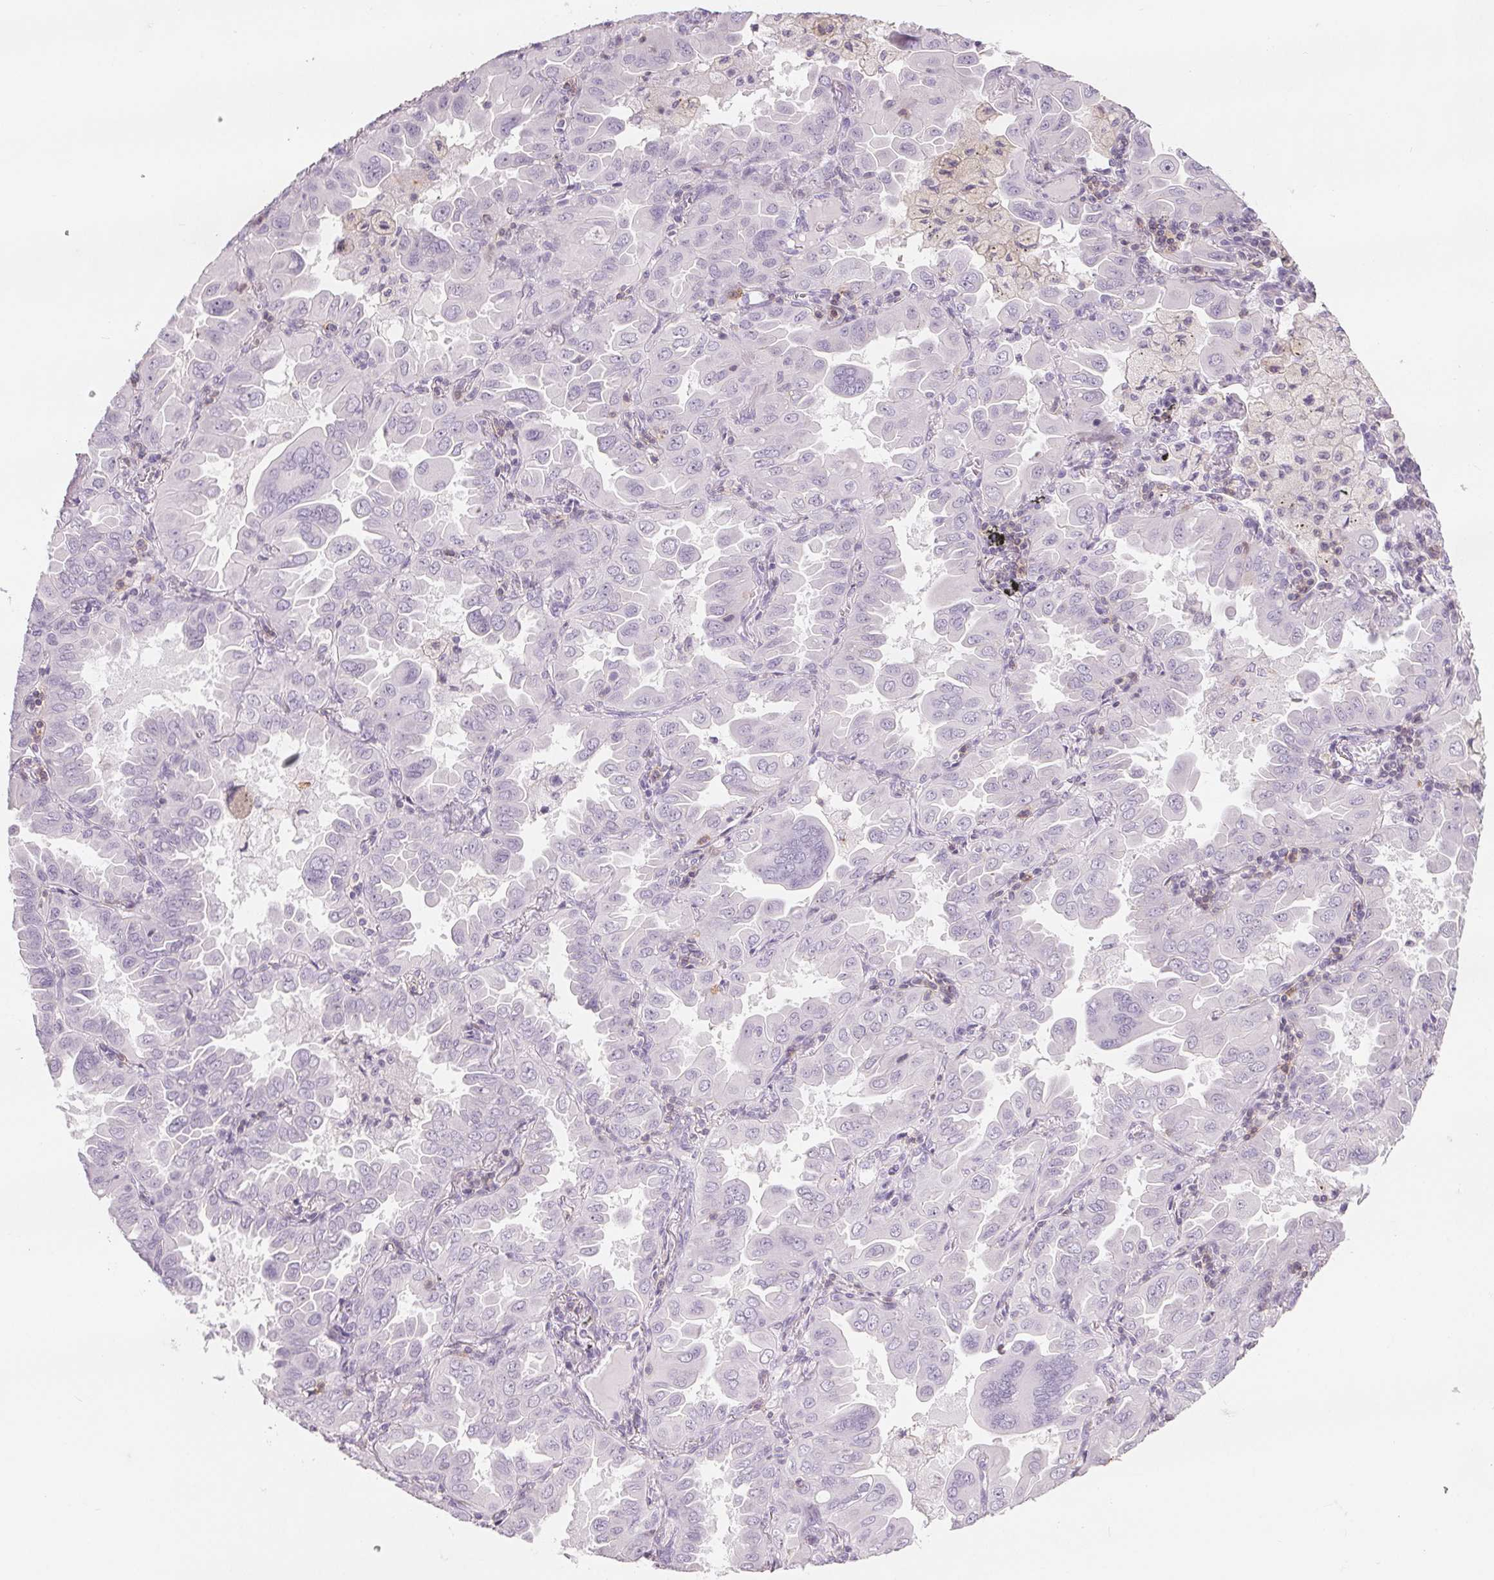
{"staining": {"intensity": "negative", "quantity": "none", "location": "none"}, "tissue": "lung cancer", "cell_type": "Tumor cells", "image_type": "cancer", "snomed": [{"axis": "morphology", "description": "Adenocarcinoma, NOS"}, {"axis": "topography", "description": "Lung"}], "caption": "Human lung adenocarcinoma stained for a protein using IHC exhibits no positivity in tumor cells.", "gene": "CD69", "patient": {"sex": "male", "age": 64}}